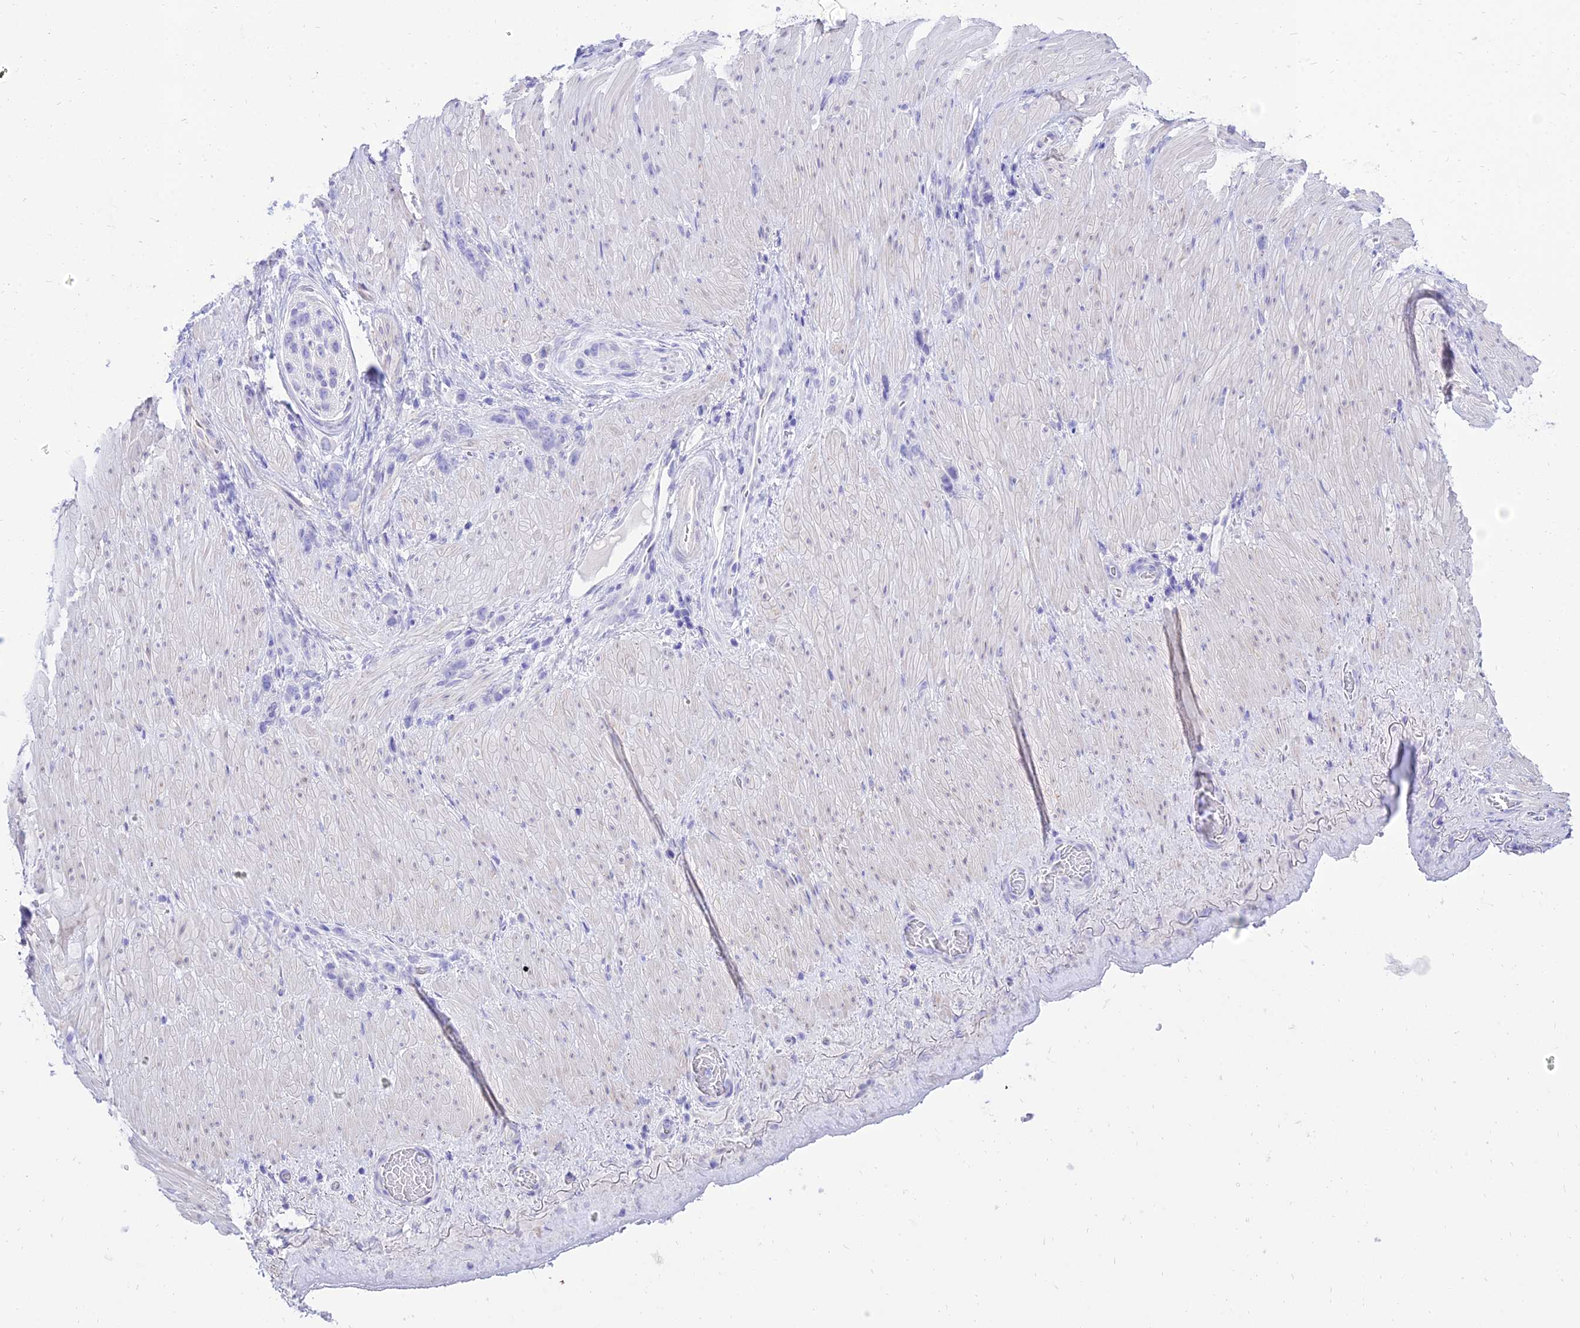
{"staining": {"intensity": "negative", "quantity": "none", "location": "none"}, "tissue": "stomach cancer", "cell_type": "Tumor cells", "image_type": "cancer", "snomed": [{"axis": "morphology", "description": "Adenocarcinoma, NOS"}, {"axis": "topography", "description": "Stomach"}], "caption": "Image shows no significant protein staining in tumor cells of stomach cancer.", "gene": "TAC3", "patient": {"sex": "female", "age": 65}}